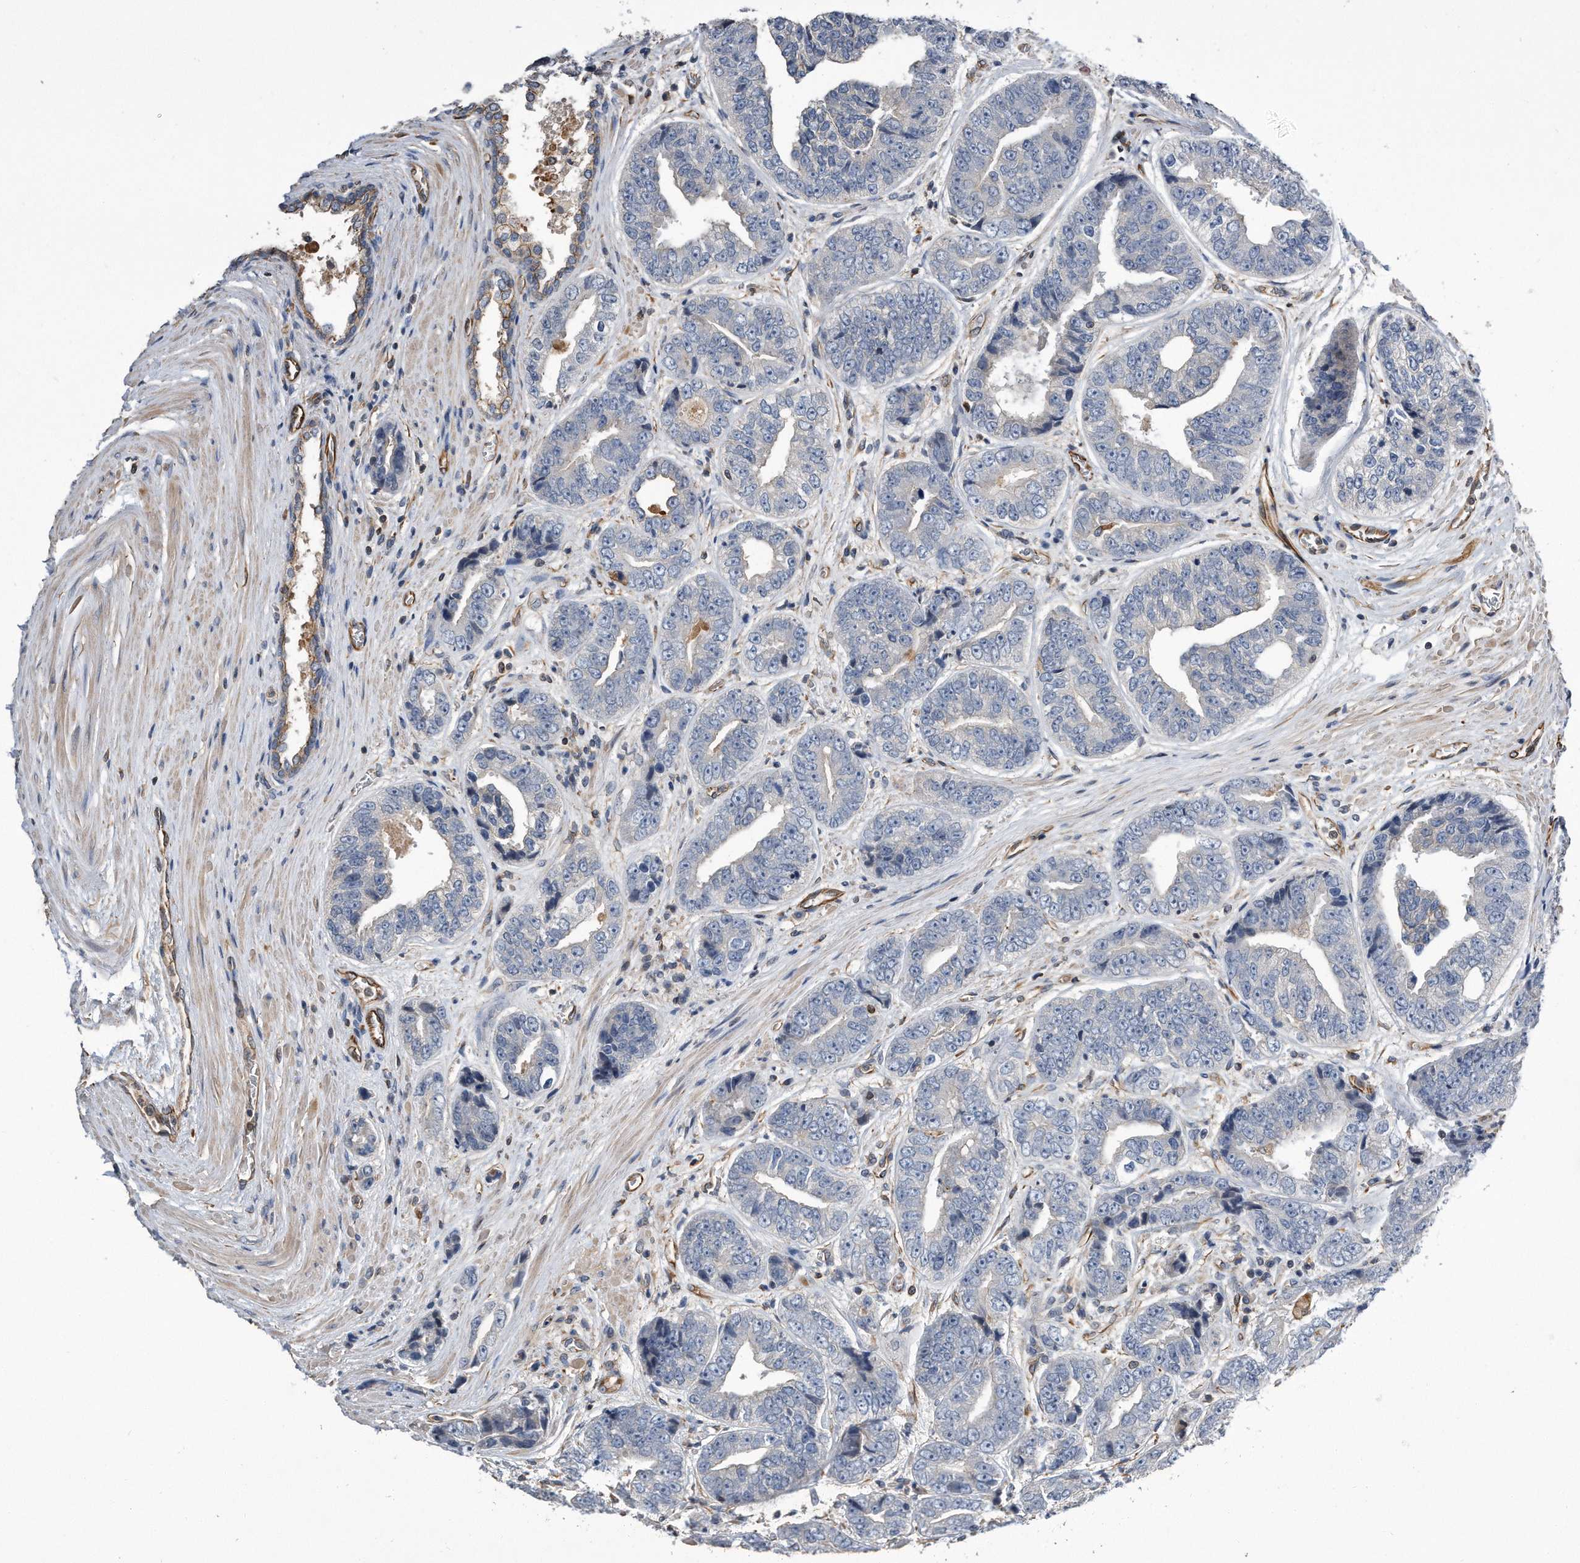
{"staining": {"intensity": "negative", "quantity": "none", "location": "none"}, "tissue": "prostate cancer", "cell_type": "Tumor cells", "image_type": "cancer", "snomed": [{"axis": "morphology", "description": "Adenocarcinoma, High grade"}, {"axis": "topography", "description": "Prostate"}], "caption": "DAB (3,3'-diaminobenzidine) immunohistochemical staining of human prostate adenocarcinoma (high-grade) reveals no significant positivity in tumor cells. The staining was performed using DAB to visualize the protein expression in brown, while the nuclei were stained in blue with hematoxylin (Magnification: 20x).", "gene": "GPC1", "patient": {"sex": "male", "age": 61}}